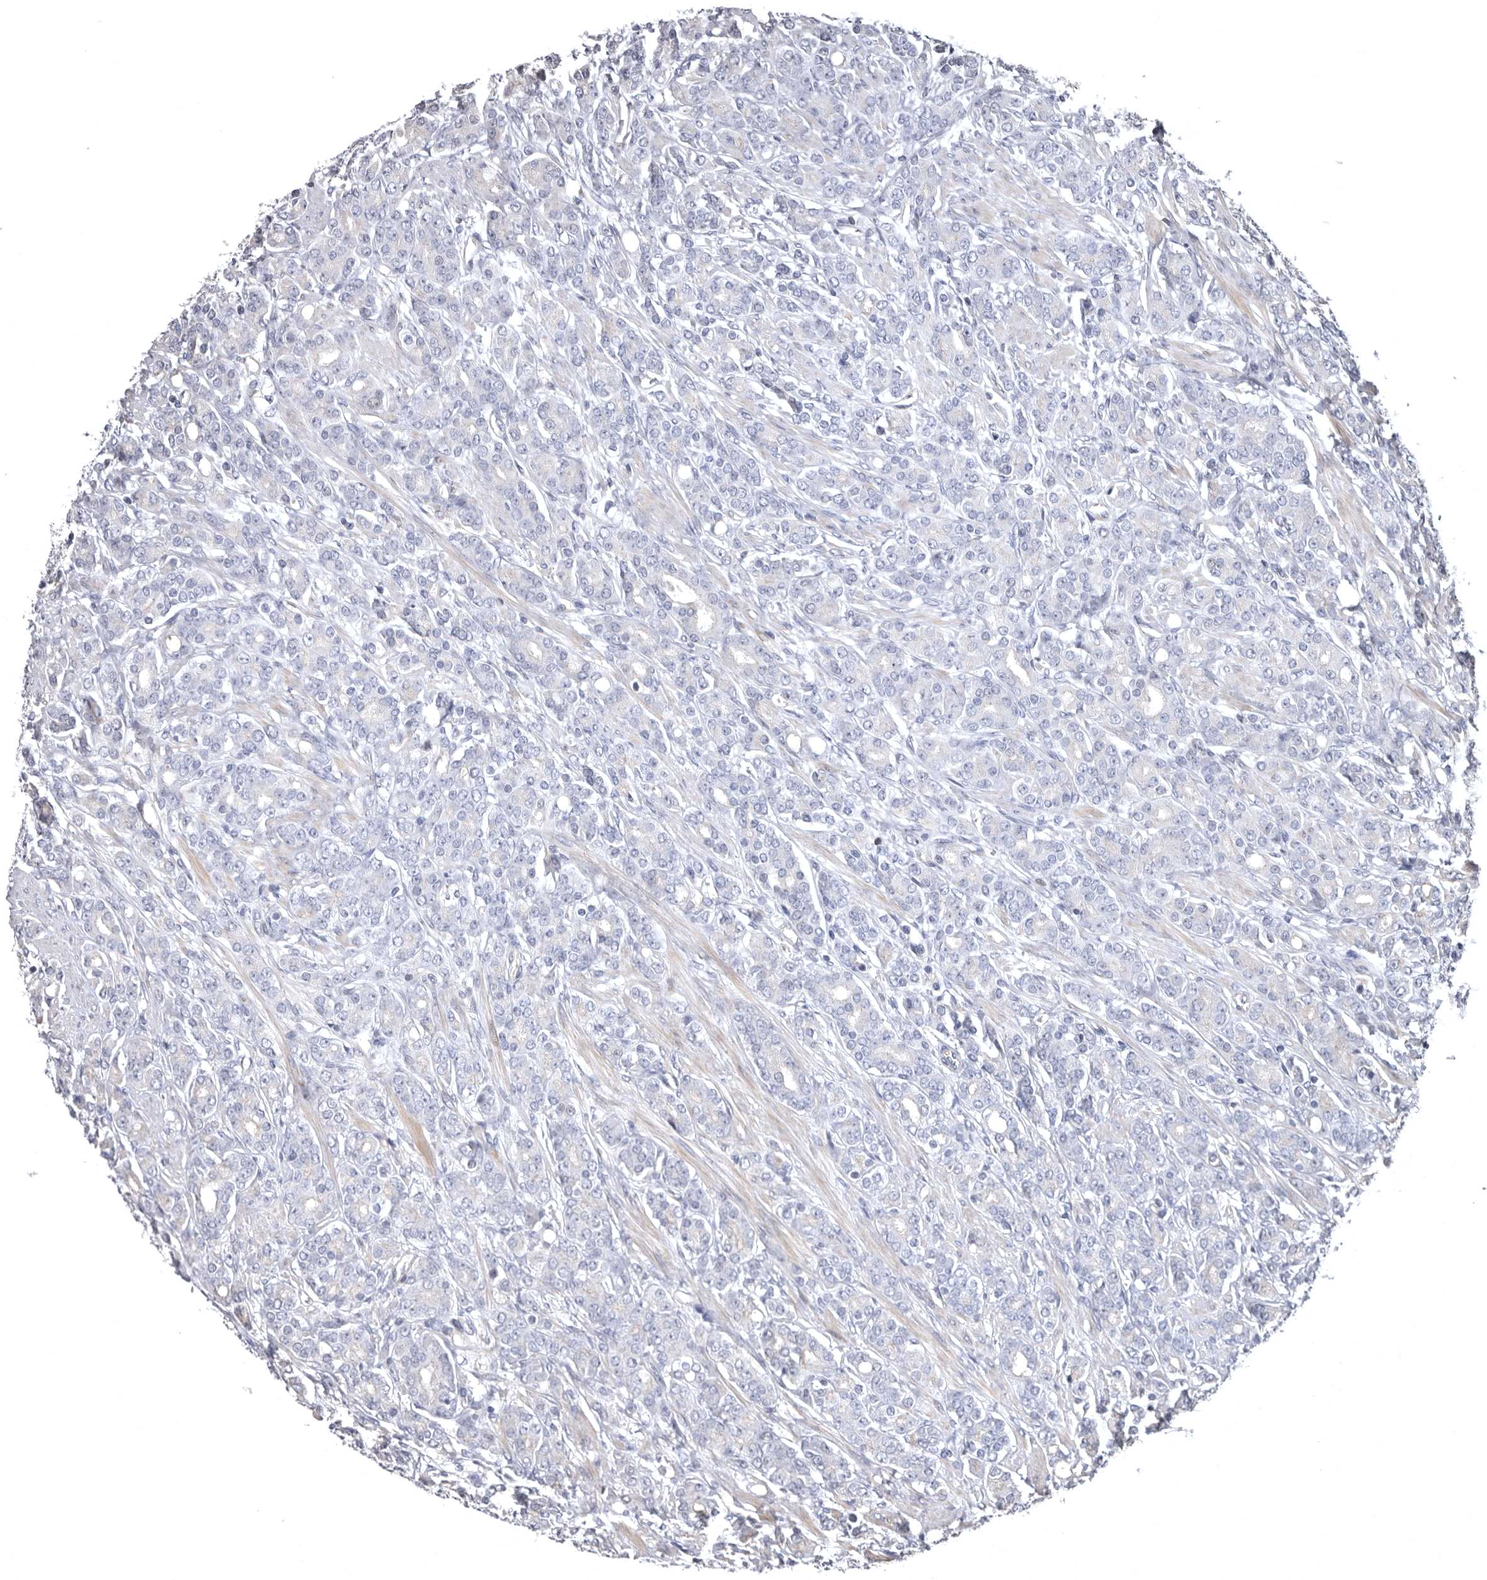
{"staining": {"intensity": "negative", "quantity": "none", "location": "none"}, "tissue": "prostate cancer", "cell_type": "Tumor cells", "image_type": "cancer", "snomed": [{"axis": "morphology", "description": "Adenocarcinoma, High grade"}, {"axis": "topography", "description": "Prostate"}], "caption": "Immunohistochemical staining of human prostate cancer (high-grade adenocarcinoma) demonstrates no significant expression in tumor cells.", "gene": "RNF217", "patient": {"sex": "male", "age": 62}}